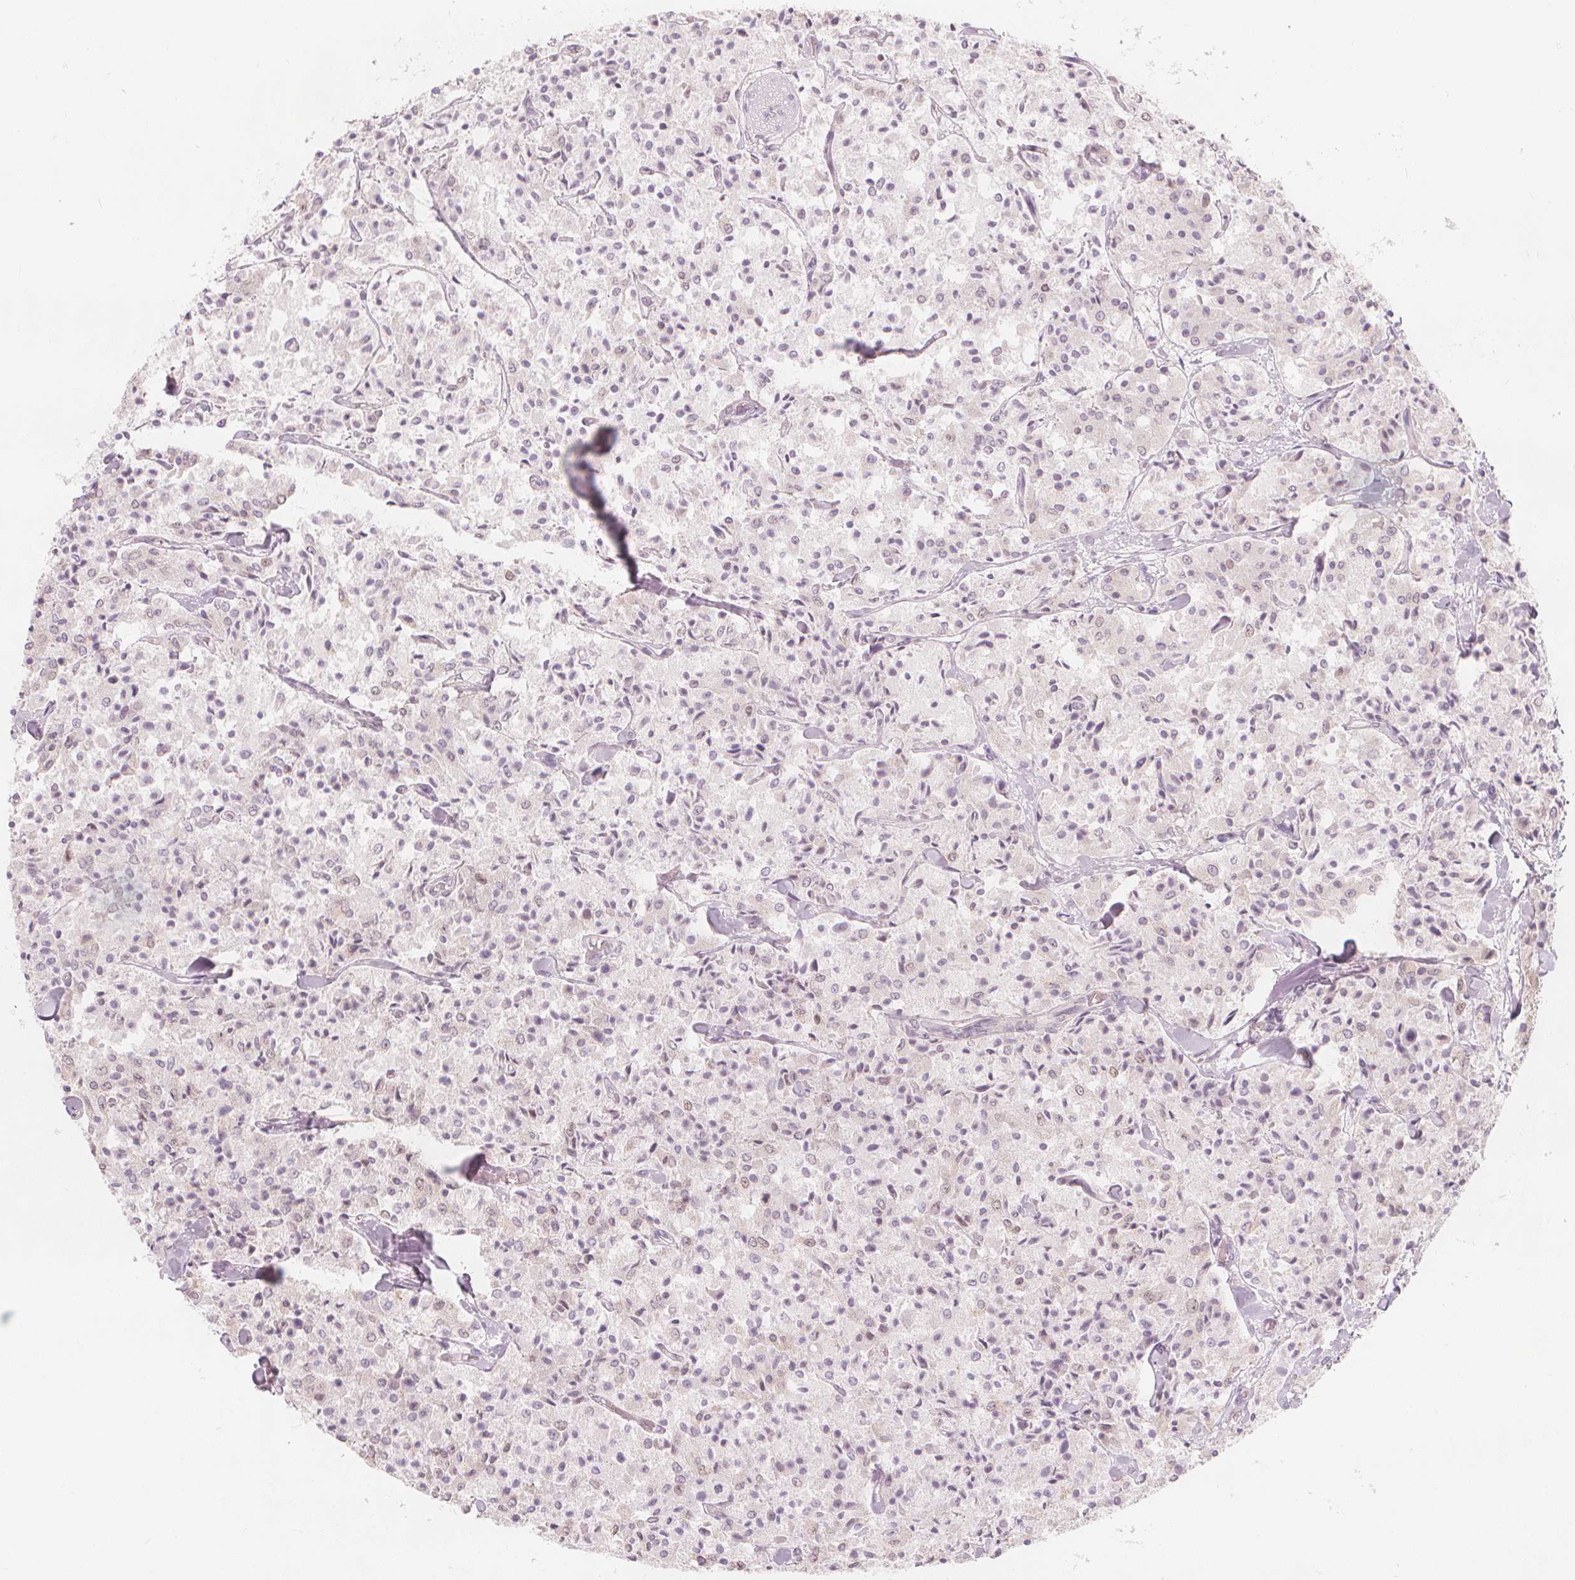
{"staining": {"intensity": "negative", "quantity": "none", "location": "none"}, "tissue": "carcinoid", "cell_type": "Tumor cells", "image_type": "cancer", "snomed": [{"axis": "morphology", "description": "Carcinoid, malignant, NOS"}, {"axis": "topography", "description": "Lung"}], "caption": "Carcinoid stained for a protein using immunohistochemistry (IHC) reveals no staining tumor cells.", "gene": "TIPIN", "patient": {"sex": "male", "age": 71}}